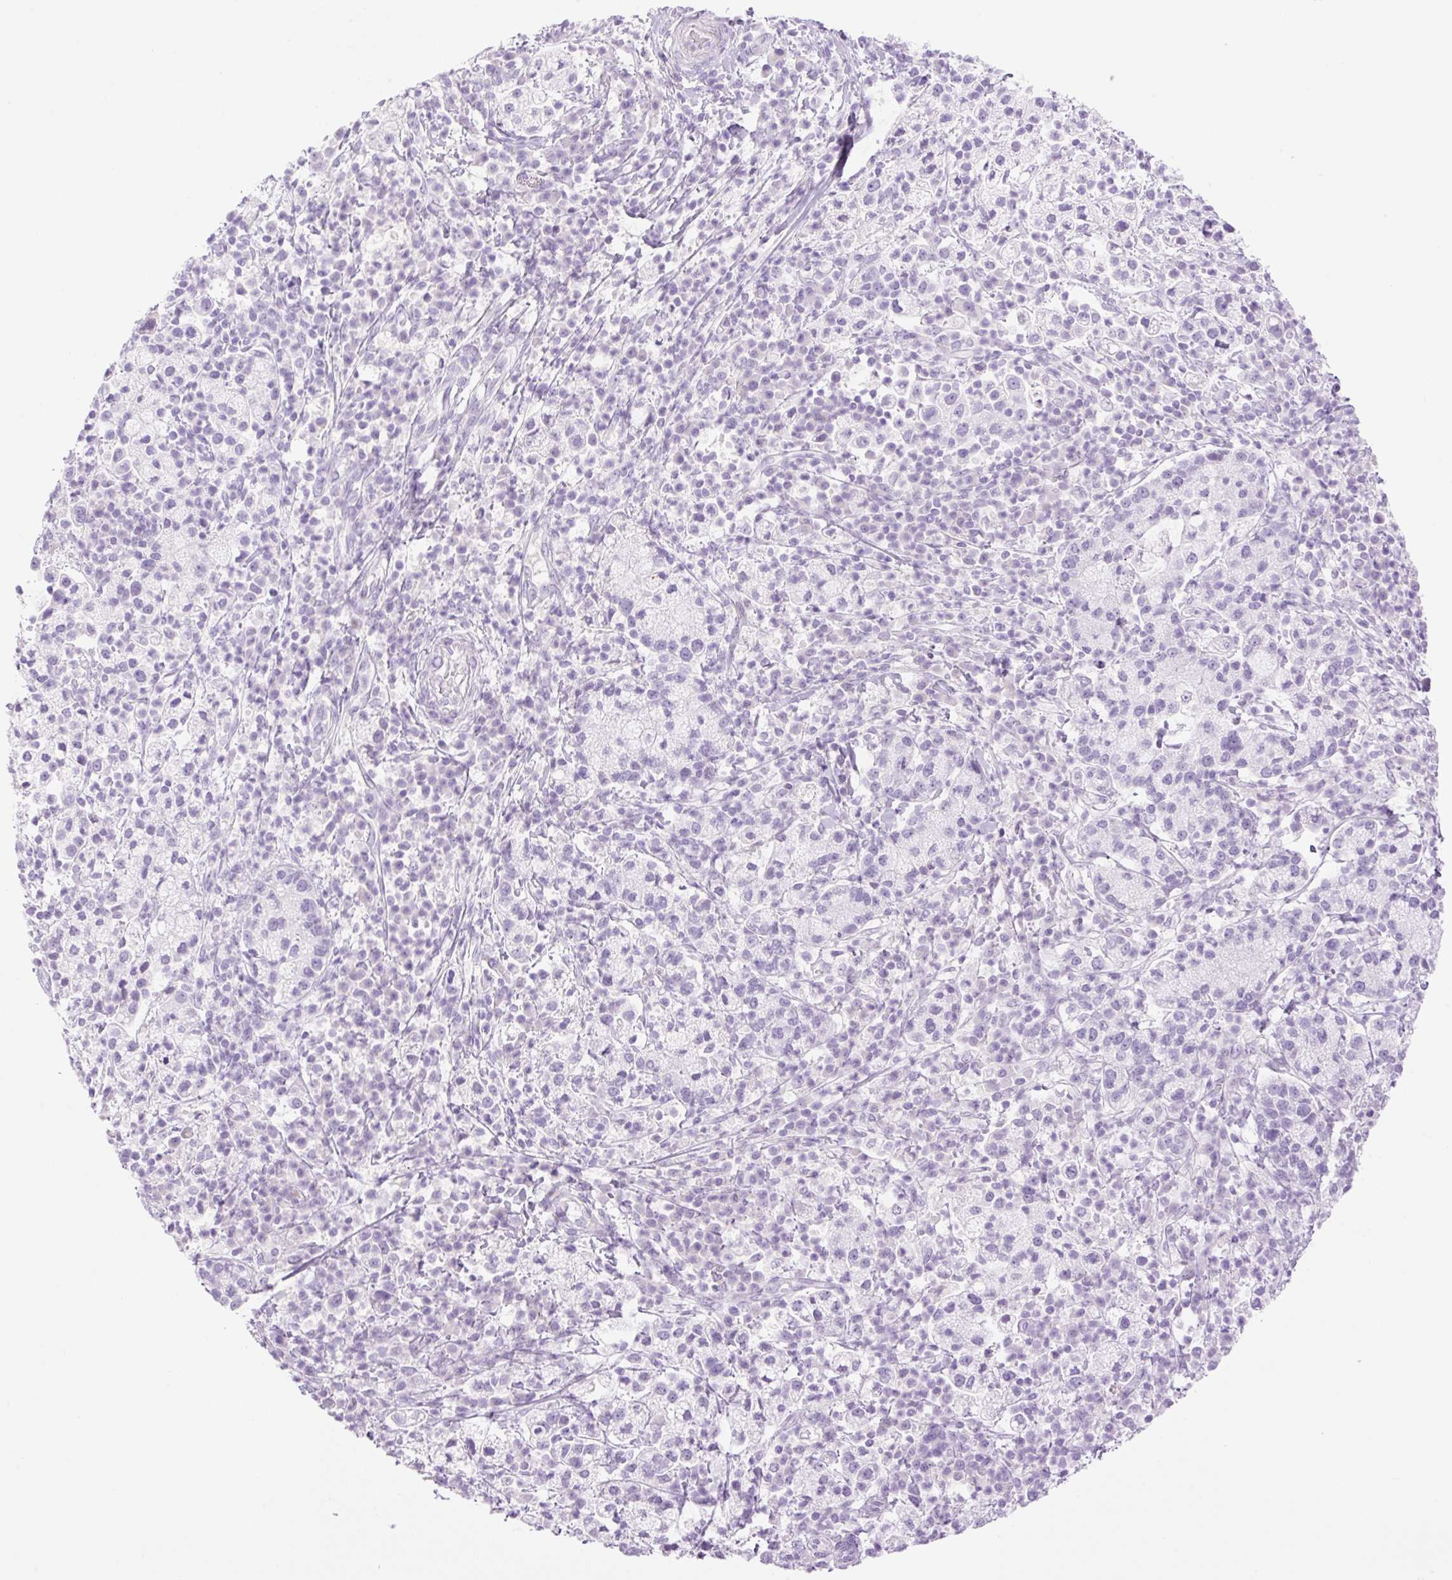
{"staining": {"intensity": "negative", "quantity": "none", "location": "none"}, "tissue": "cervical cancer", "cell_type": "Tumor cells", "image_type": "cancer", "snomed": [{"axis": "morphology", "description": "Normal tissue, NOS"}, {"axis": "morphology", "description": "Adenocarcinoma, NOS"}, {"axis": "topography", "description": "Cervix"}], "caption": "This is an immunohistochemistry image of cervical cancer. There is no positivity in tumor cells.", "gene": "SP140L", "patient": {"sex": "female", "age": 44}}